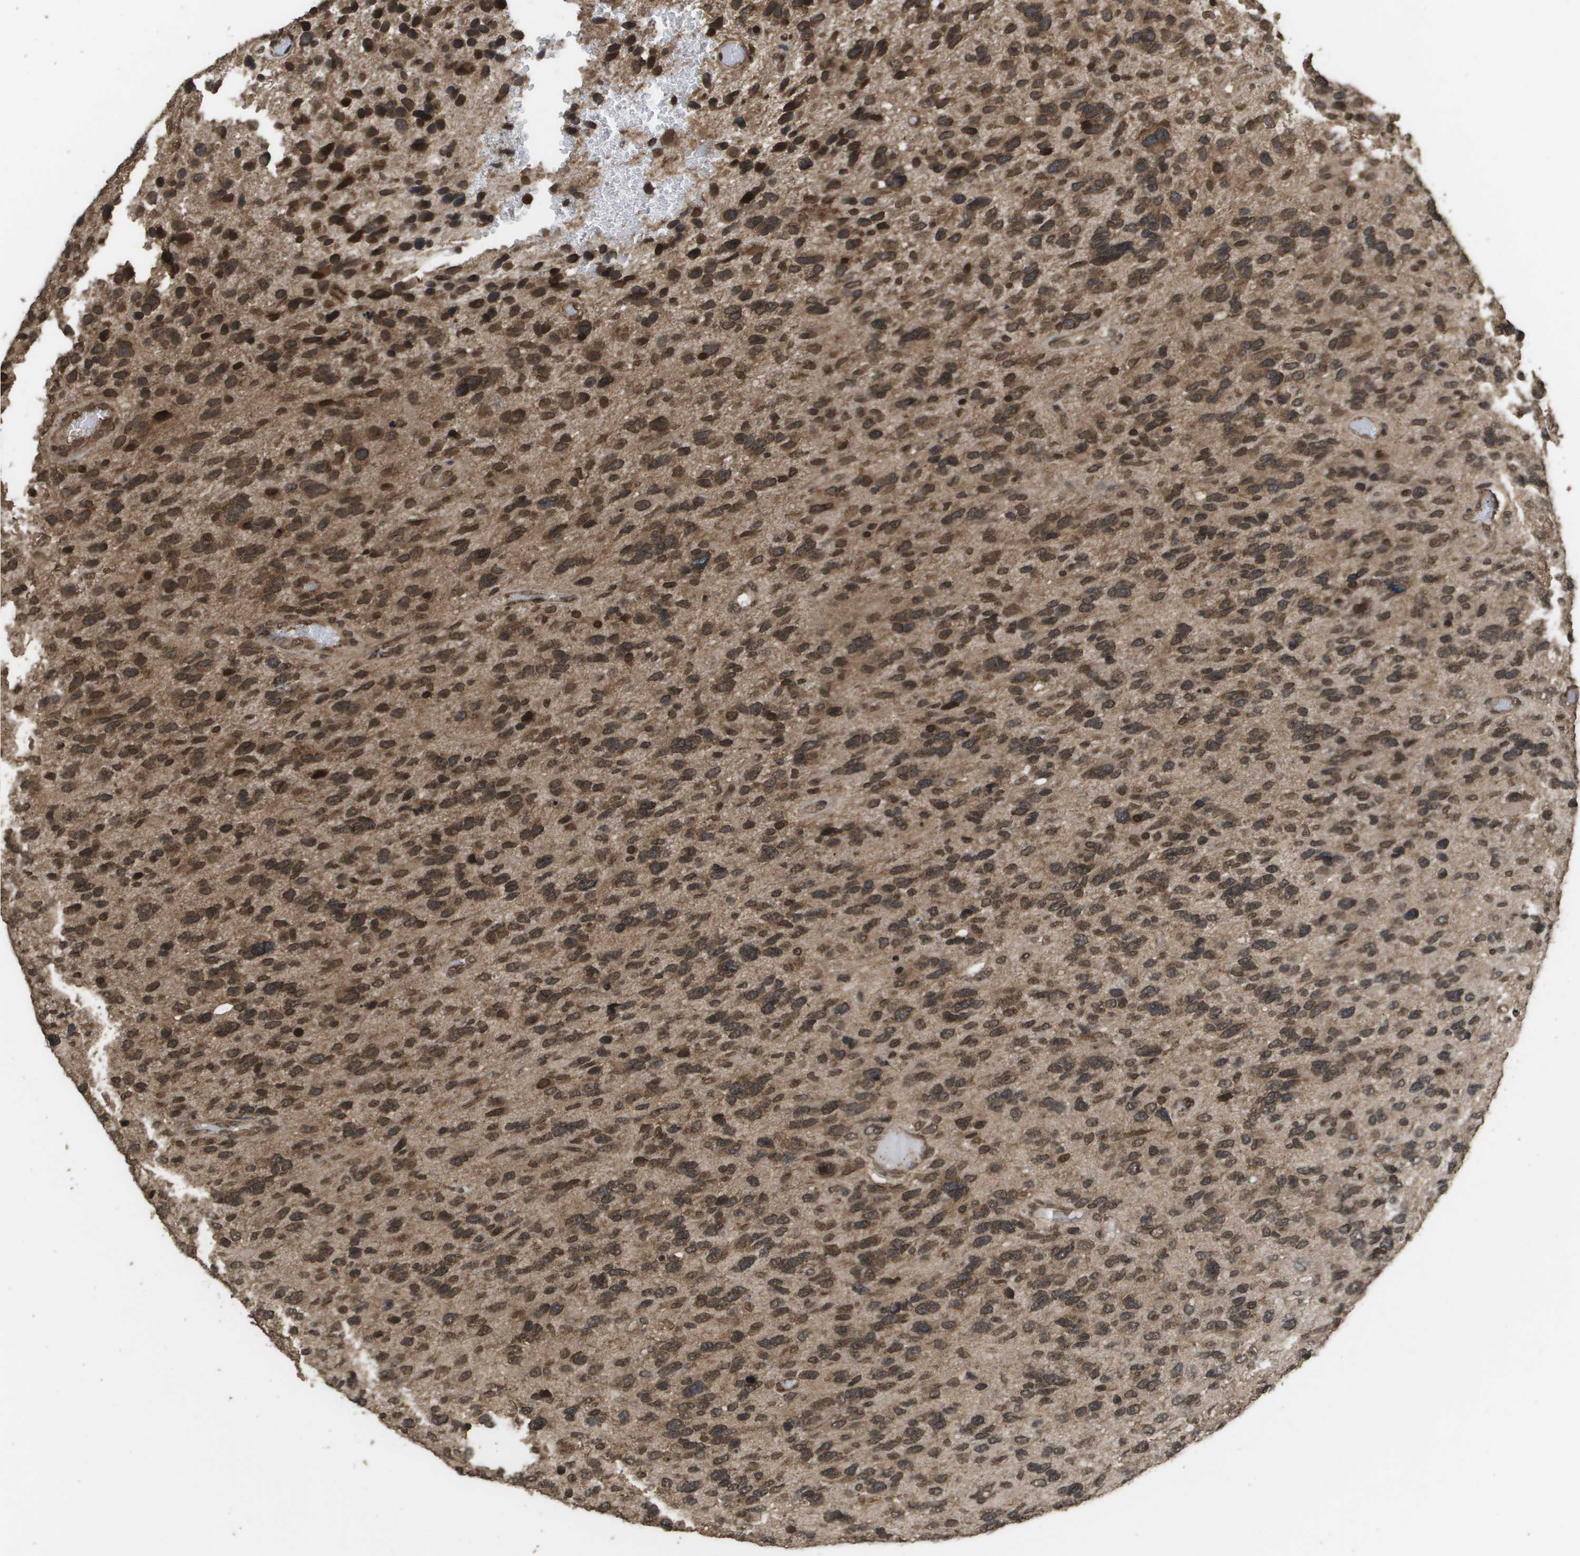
{"staining": {"intensity": "moderate", "quantity": ">75%", "location": "cytoplasmic/membranous,nuclear"}, "tissue": "glioma", "cell_type": "Tumor cells", "image_type": "cancer", "snomed": [{"axis": "morphology", "description": "Glioma, malignant, High grade"}, {"axis": "topography", "description": "Brain"}], "caption": "This photomicrograph exhibits malignant glioma (high-grade) stained with immunohistochemistry to label a protein in brown. The cytoplasmic/membranous and nuclear of tumor cells show moderate positivity for the protein. Nuclei are counter-stained blue.", "gene": "AXIN2", "patient": {"sex": "female", "age": 58}}